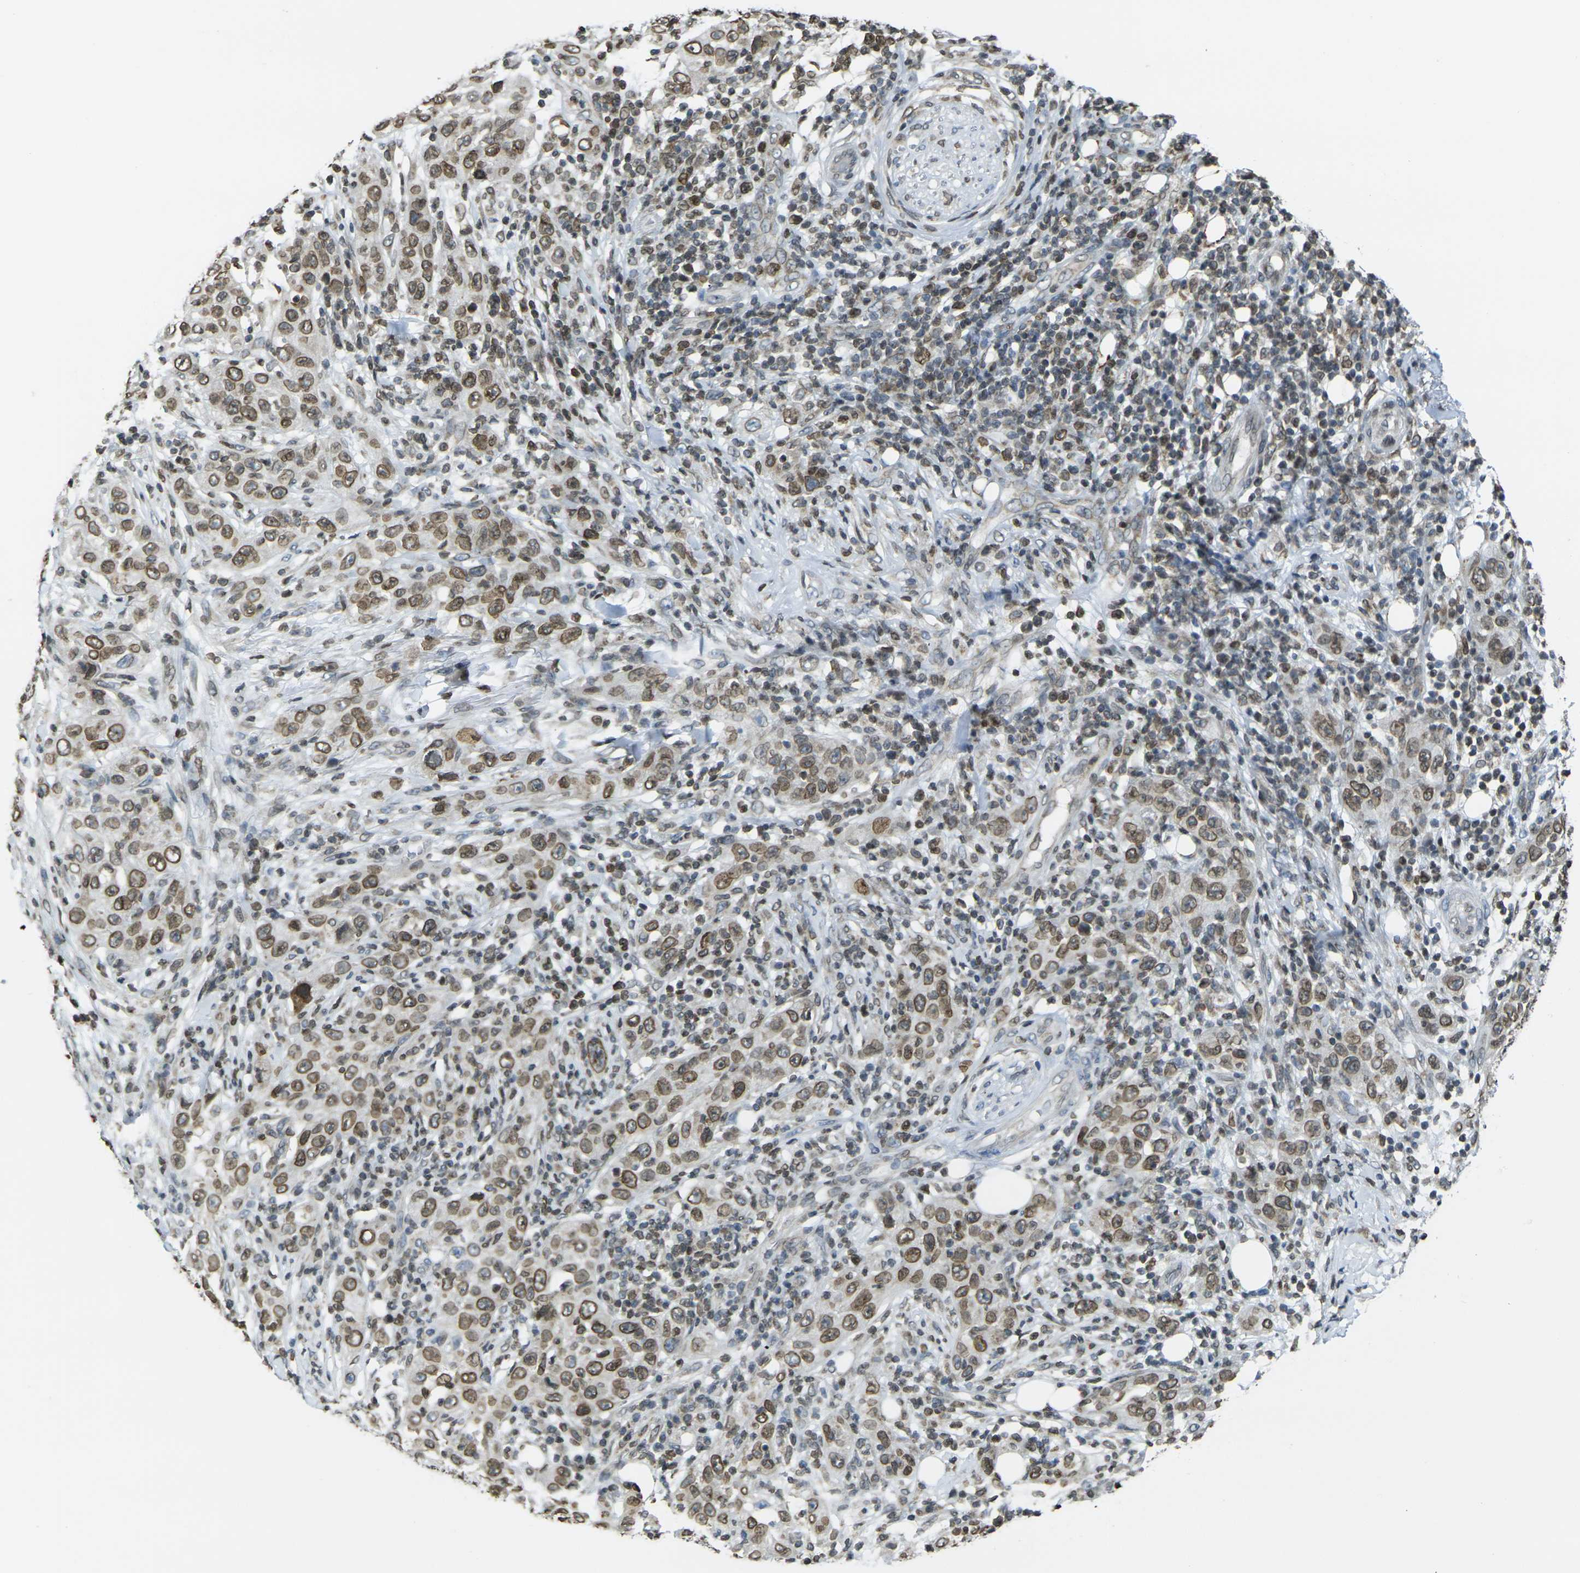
{"staining": {"intensity": "moderate", "quantity": ">75%", "location": "cytoplasmic/membranous,nuclear"}, "tissue": "skin cancer", "cell_type": "Tumor cells", "image_type": "cancer", "snomed": [{"axis": "morphology", "description": "Squamous cell carcinoma, NOS"}, {"axis": "topography", "description": "Skin"}], "caption": "Squamous cell carcinoma (skin) stained with IHC displays moderate cytoplasmic/membranous and nuclear expression in approximately >75% of tumor cells.", "gene": "BRDT", "patient": {"sex": "female", "age": 88}}